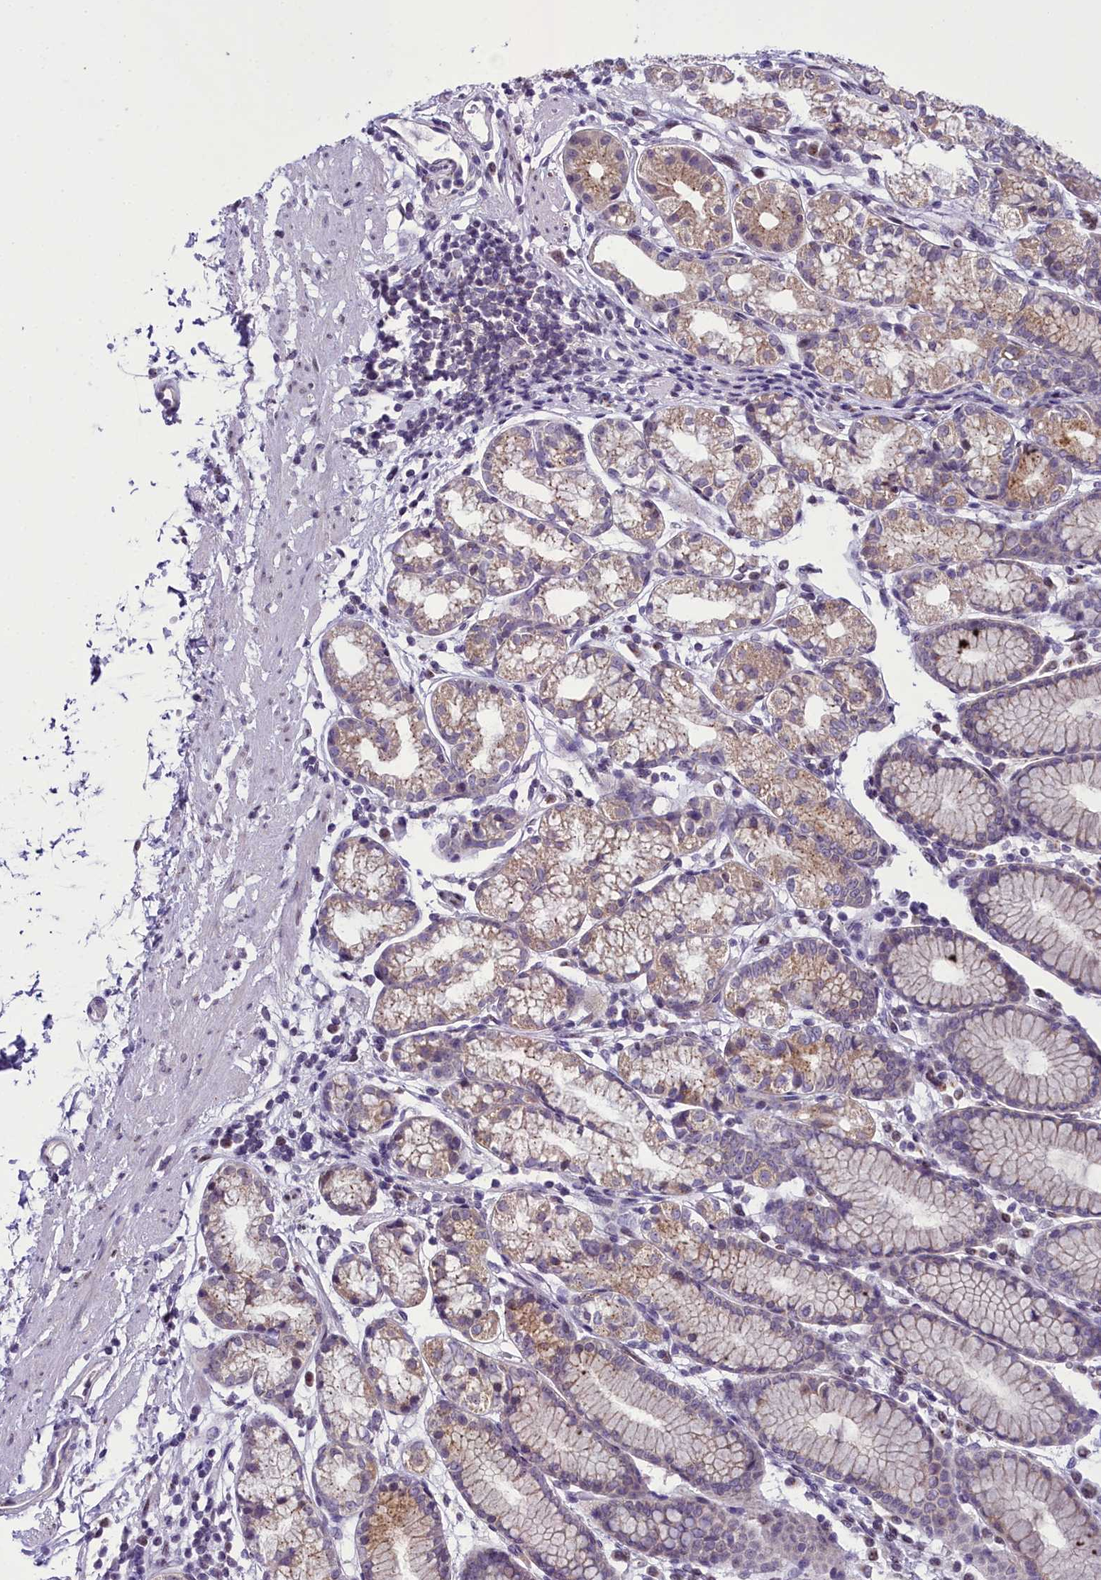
{"staining": {"intensity": "moderate", "quantity": "25%-75%", "location": "cytoplasmic/membranous"}, "tissue": "stomach", "cell_type": "Glandular cells", "image_type": "normal", "snomed": [{"axis": "morphology", "description": "Normal tissue, NOS"}, {"axis": "topography", "description": "Stomach"}], "caption": "Moderate cytoplasmic/membranous expression is appreciated in about 25%-75% of glandular cells in benign stomach. (DAB (3,3'-diaminobenzidine) = brown stain, brightfield microscopy at high magnification).", "gene": "B9D2", "patient": {"sex": "female", "age": 57}}